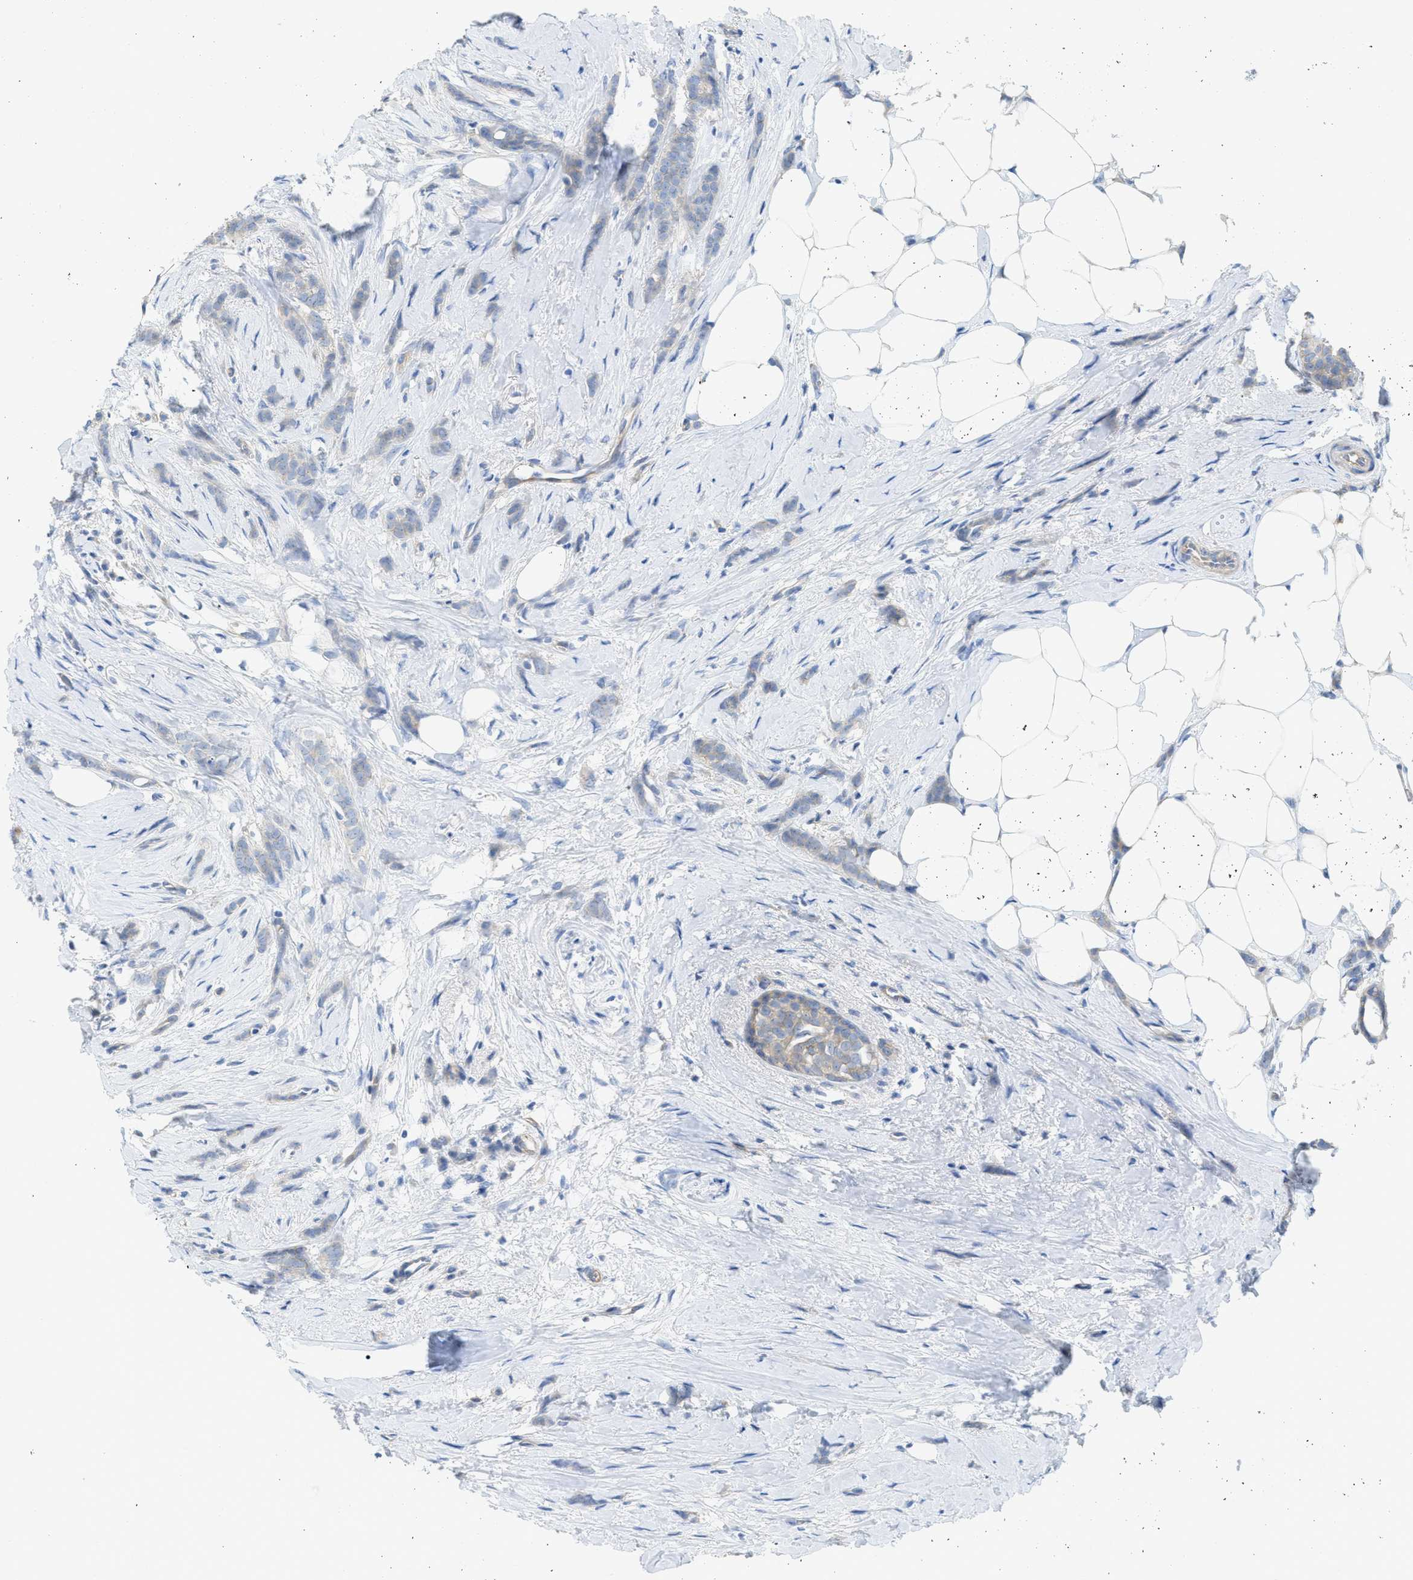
{"staining": {"intensity": "negative", "quantity": "none", "location": "none"}, "tissue": "breast cancer", "cell_type": "Tumor cells", "image_type": "cancer", "snomed": [{"axis": "morphology", "description": "Lobular carcinoma, in situ"}, {"axis": "morphology", "description": "Lobular carcinoma"}, {"axis": "topography", "description": "Breast"}], "caption": "This is a image of immunohistochemistry (IHC) staining of breast lobular carcinoma, which shows no expression in tumor cells. Nuclei are stained in blue.", "gene": "MYL3", "patient": {"sex": "female", "age": 41}}